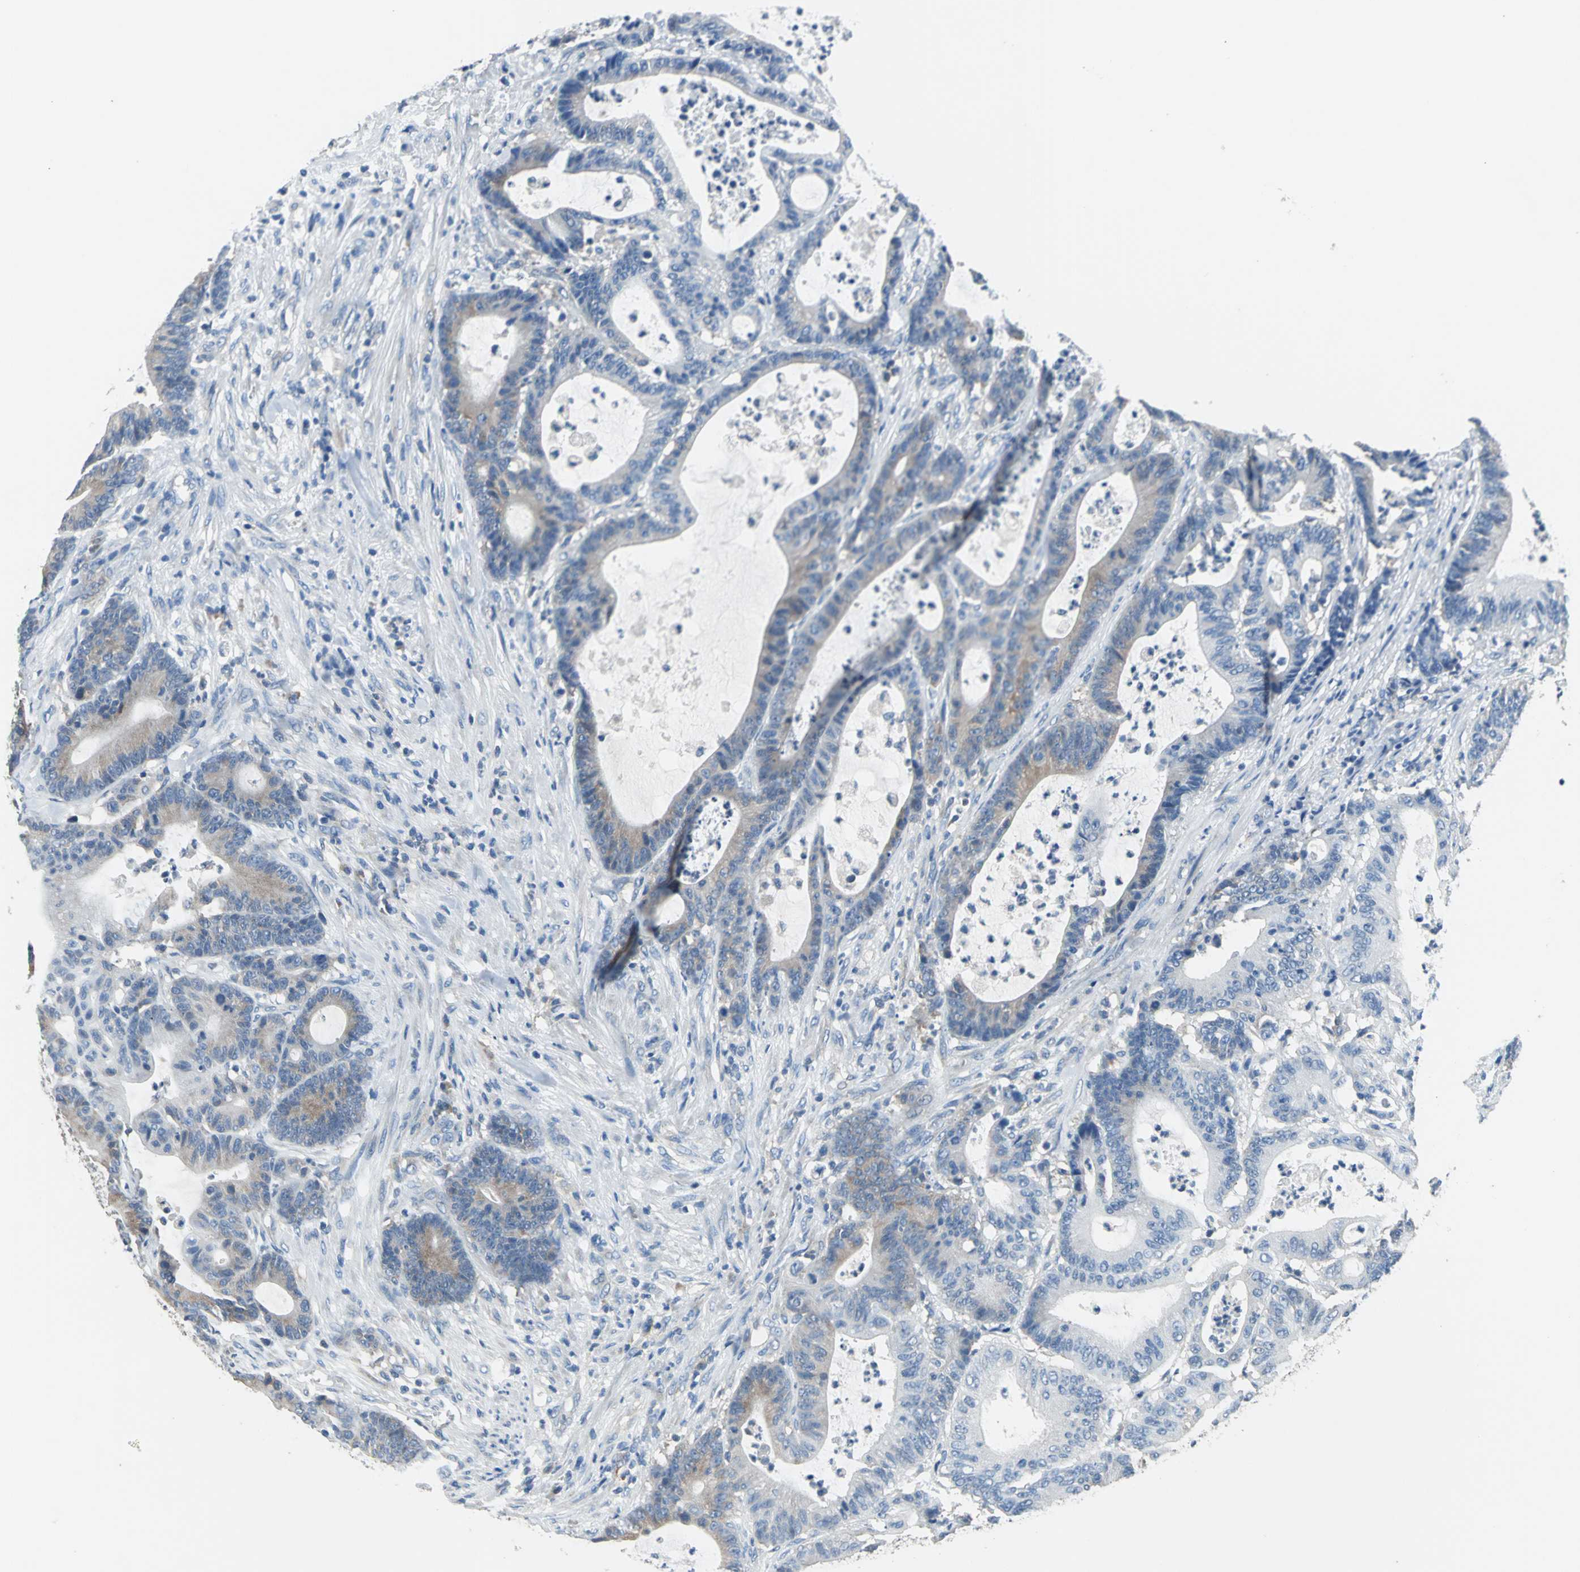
{"staining": {"intensity": "weak", "quantity": "<25%", "location": "cytoplasmic/membranous"}, "tissue": "colorectal cancer", "cell_type": "Tumor cells", "image_type": "cancer", "snomed": [{"axis": "morphology", "description": "Adenocarcinoma, NOS"}, {"axis": "topography", "description": "Colon"}], "caption": "This histopathology image is of colorectal cancer (adenocarcinoma) stained with immunohistochemistry to label a protein in brown with the nuclei are counter-stained blue. There is no positivity in tumor cells. (IHC, brightfield microscopy, high magnification).", "gene": "PRKCA", "patient": {"sex": "female", "age": 84}}